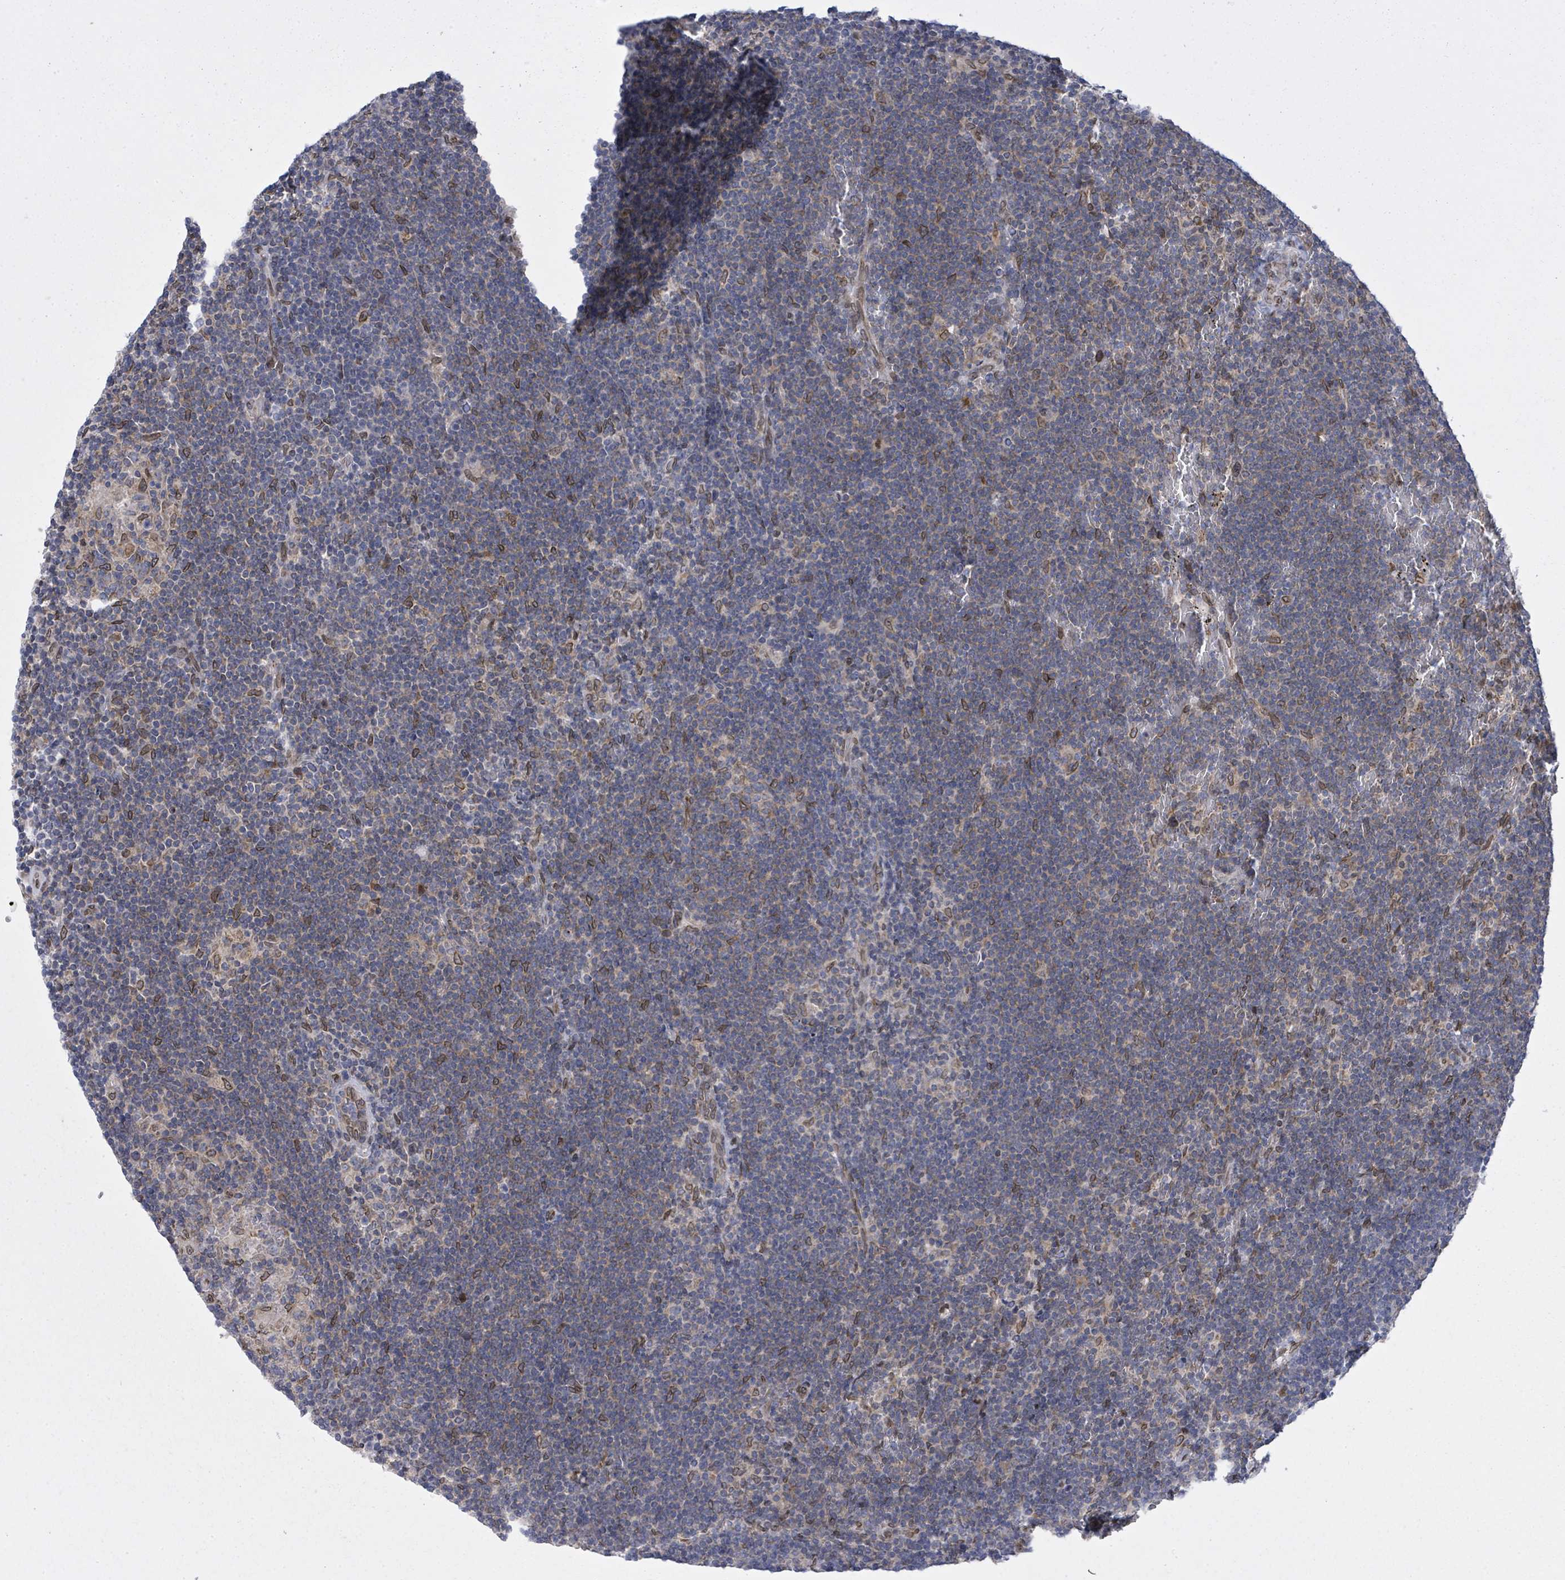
{"staining": {"intensity": "negative", "quantity": "none", "location": "none"}, "tissue": "lymphoma", "cell_type": "Tumor cells", "image_type": "cancer", "snomed": [{"axis": "morphology", "description": "Hodgkin's disease, NOS"}, {"axis": "topography", "description": "Lymph node"}], "caption": "A micrograph of lymphoma stained for a protein reveals no brown staining in tumor cells.", "gene": "ARFGAP1", "patient": {"sex": "female", "age": 57}}